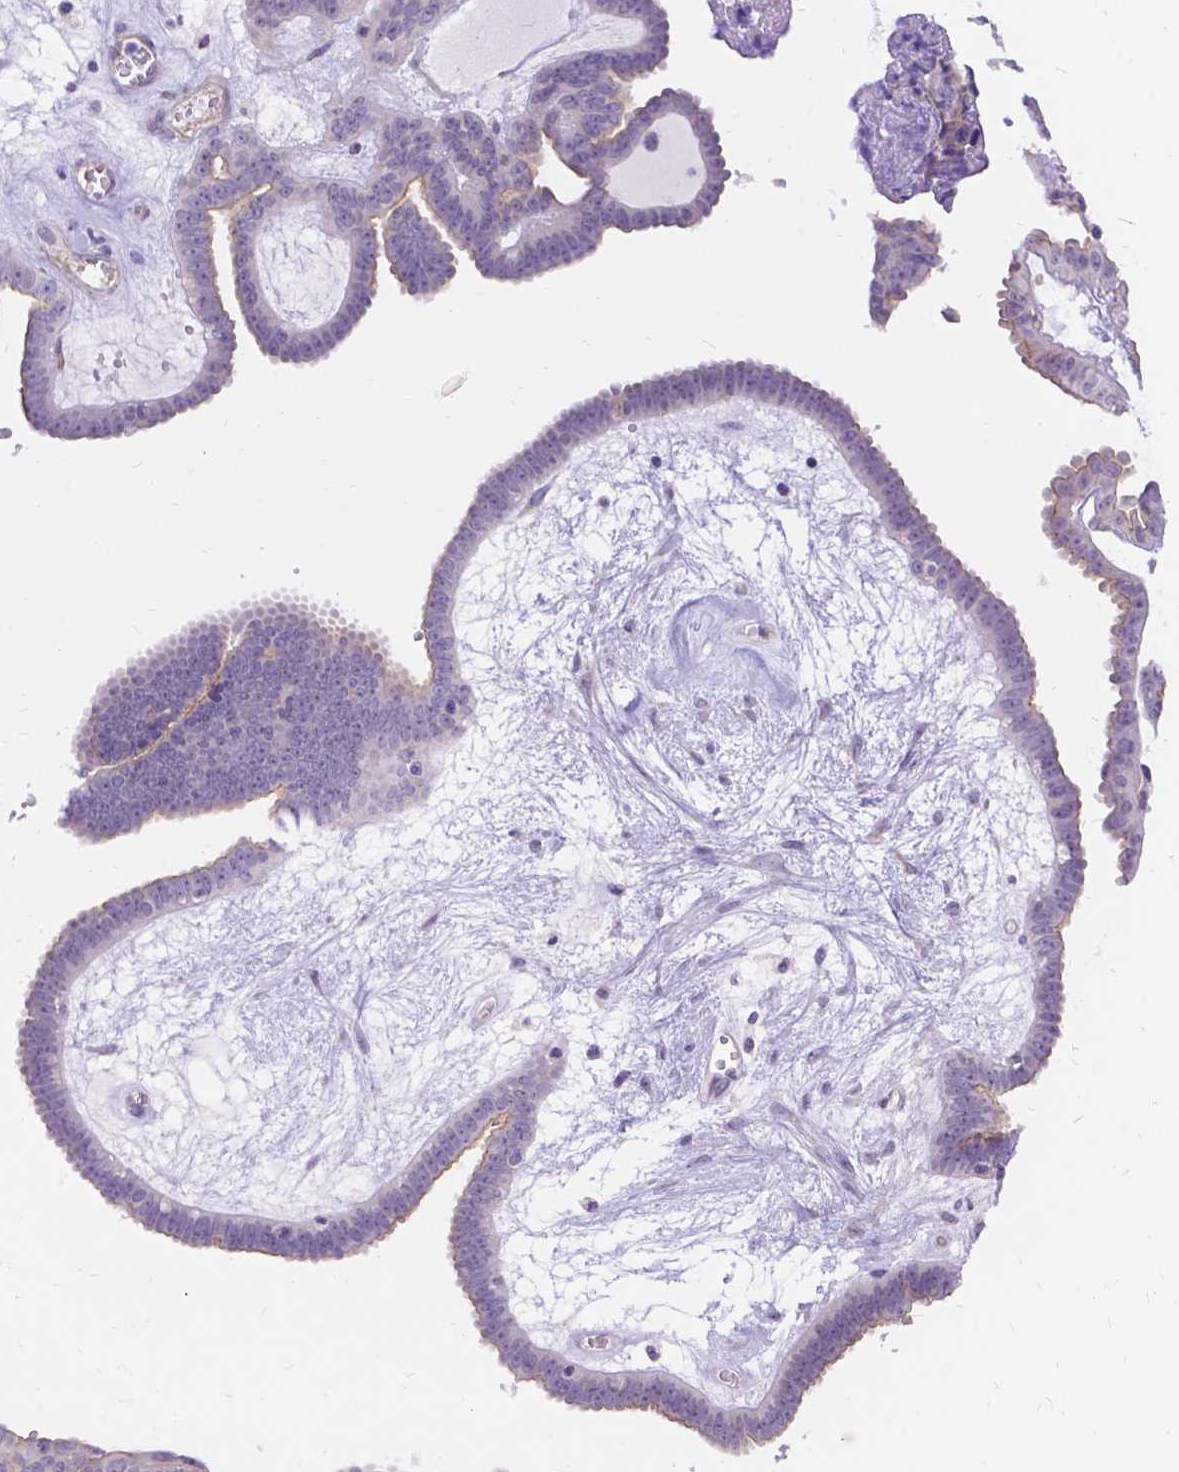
{"staining": {"intensity": "weak", "quantity": "<25%", "location": "cytoplasmic/membranous"}, "tissue": "ovarian cancer", "cell_type": "Tumor cells", "image_type": "cancer", "snomed": [{"axis": "morphology", "description": "Cystadenocarcinoma, serous, NOS"}, {"axis": "topography", "description": "Ovary"}], "caption": "The IHC micrograph has no significant positivity in tumor cells of ovarian cancer tissue. (DAB immunohistochemistry (IHC), high magnification).", "gene": "PALS1", "patient": {"sex": "female", "age": 71}}